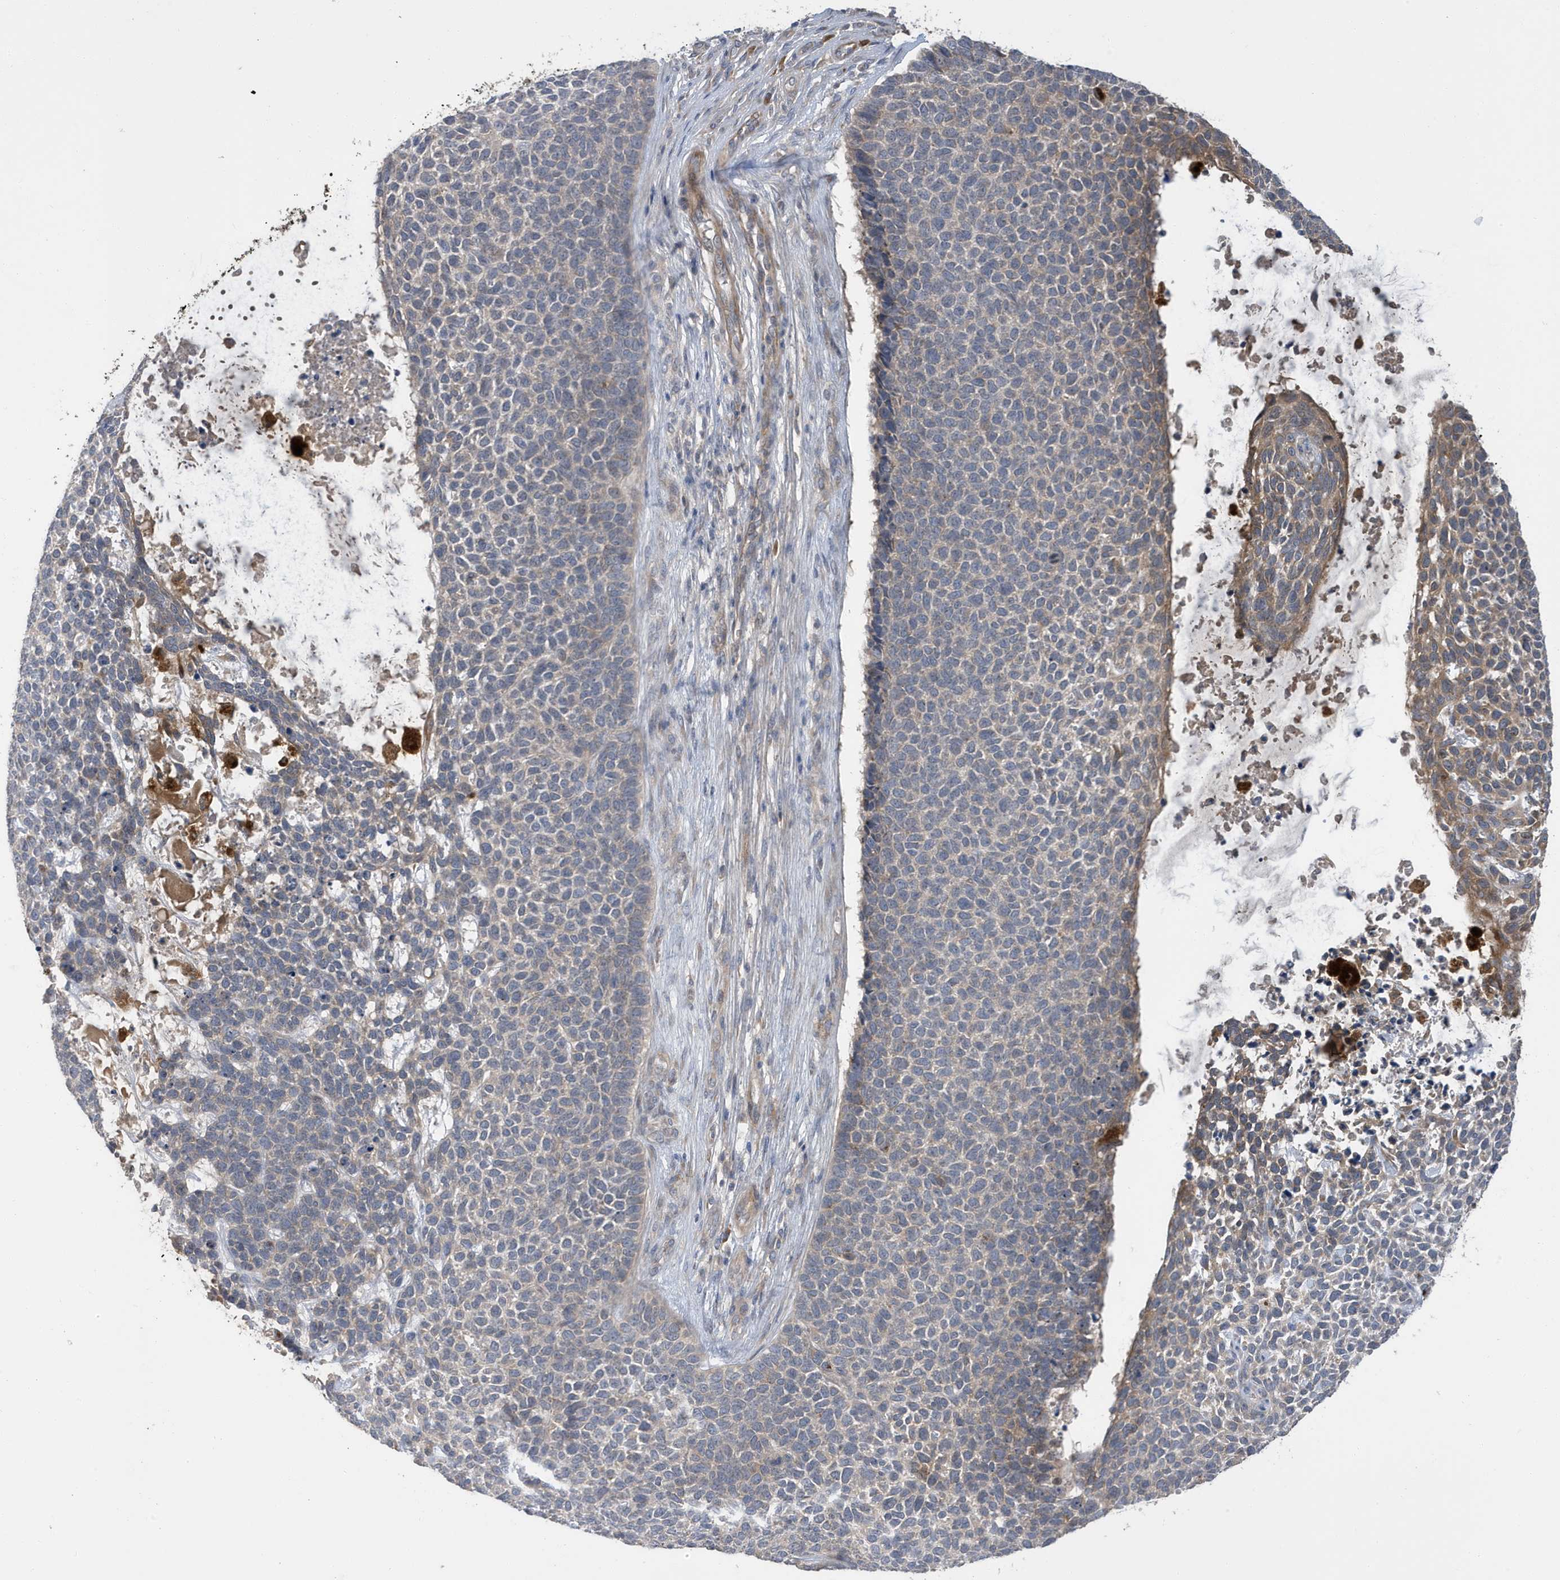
{"staining": {"intensity": "weak", "quantity": "<25%", "location": "cytoplasmic/membranous"}, "tissue": "skin cancer", "cell_type": "Tumor cells", "image_type": "cancer", "snomed": [{"axis": "morphology", "description": "Basal cell carcinoma"}, {"axis": "topography", "description": "Skin"}], "caption": "This histopathology image is of basal cell carcinoma (skin) stained with IHC to label a protein in brown with the nuclei are counter-stained blue. There is no staining in tumor cells.", "gene": "LAPTM4A", "patient": {"sex": "female", "age": 84}}